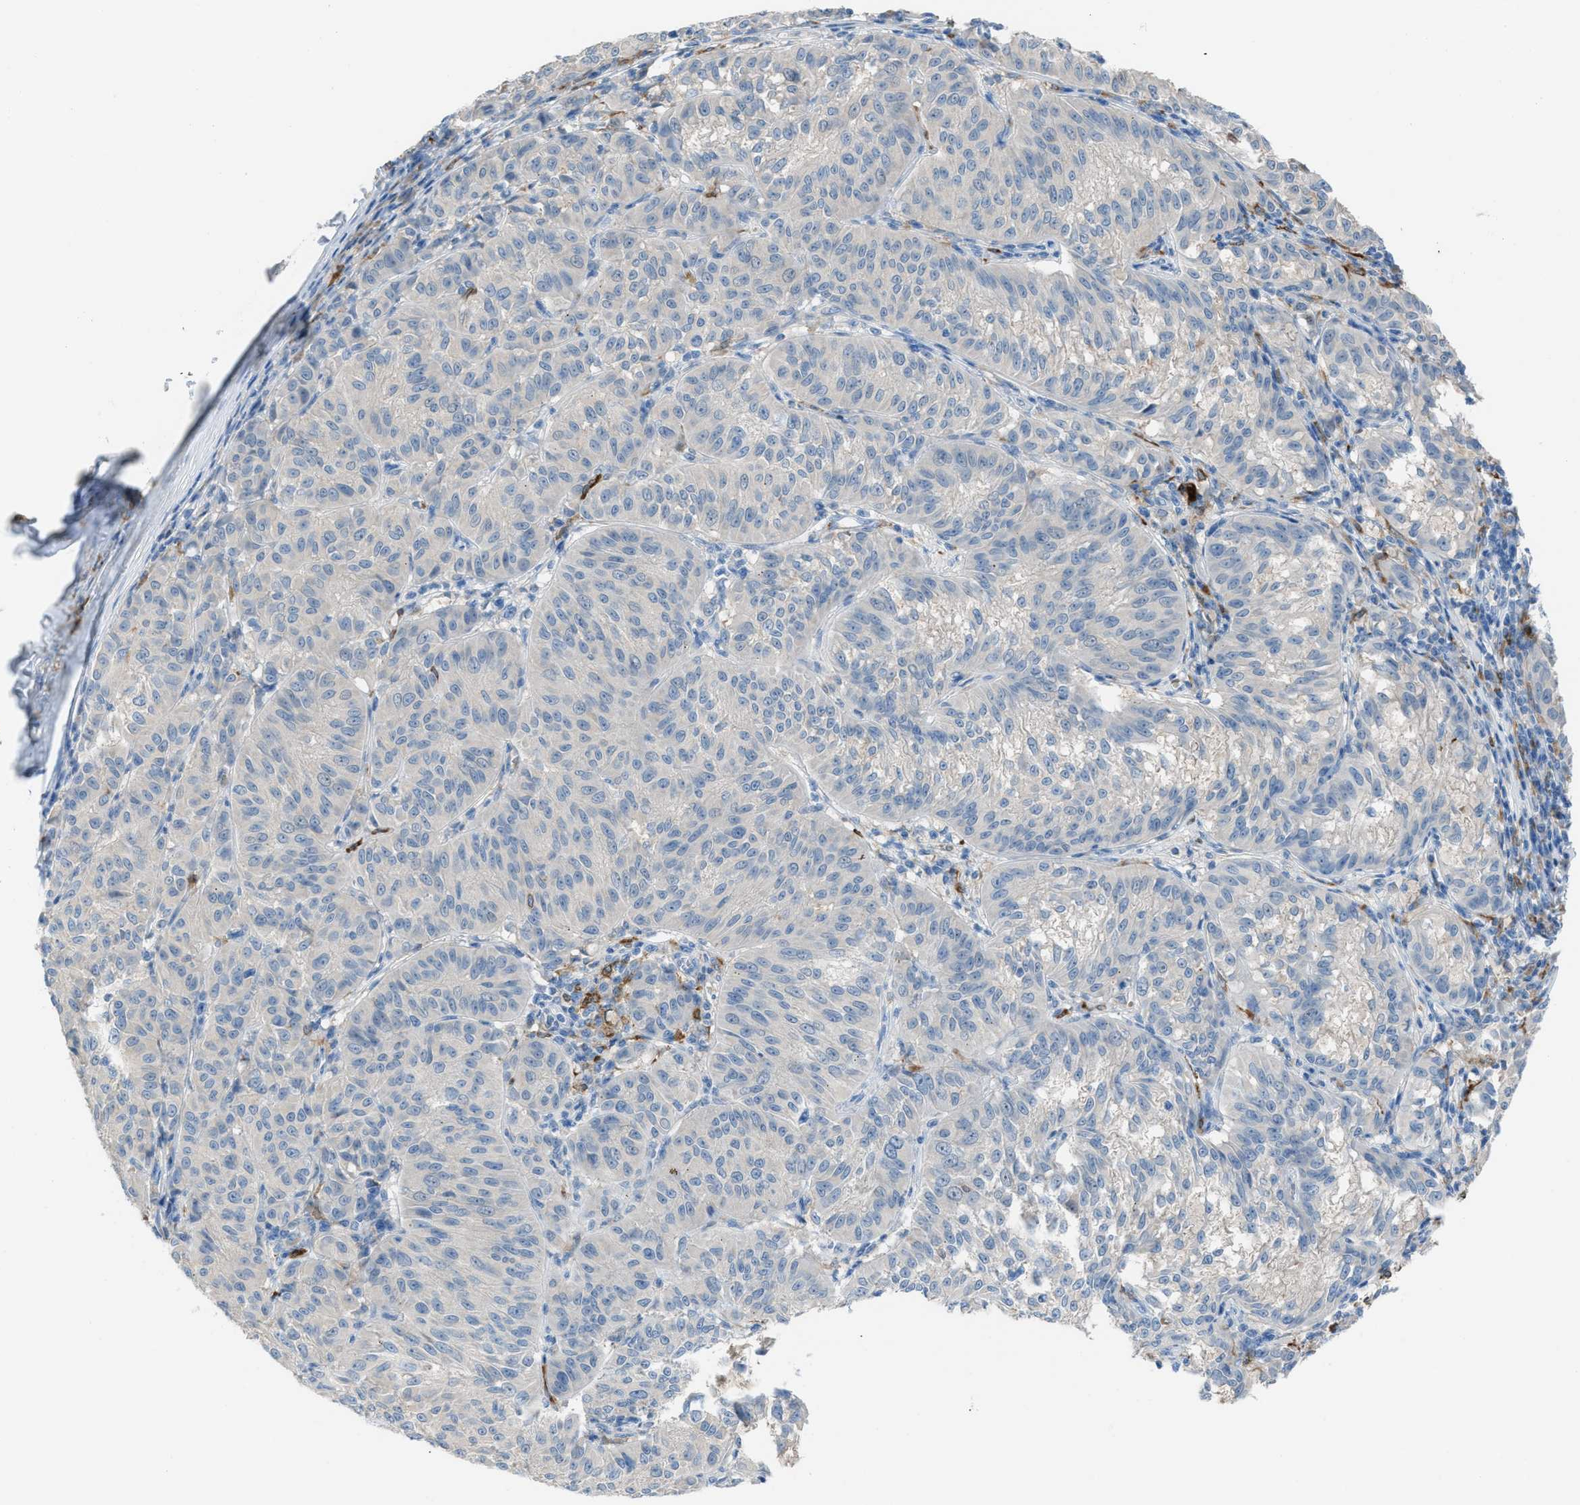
{"staining": {"intensity": "negative", "quantity": "none", "location": "none"}, "tissue": "melanoma", "cell_type": "Tumor cells", "image_type": "cancer", "snomed": [{"axis": "morphology", "description": "Malignant melanoma, NOS"}, {"axis": "topography", "description": "Skin"}], "caption": "Immunohistochemical staining of melanoma shows no significant expression in tumor cells. Brightfield microscopy of immunohistochemistry (IHC) stained with DAB (brown) and hematoxylin (blue), captured at high magnification.", "gene": "CLEC10A", "patient": {"sex": "female", "age": 72}}